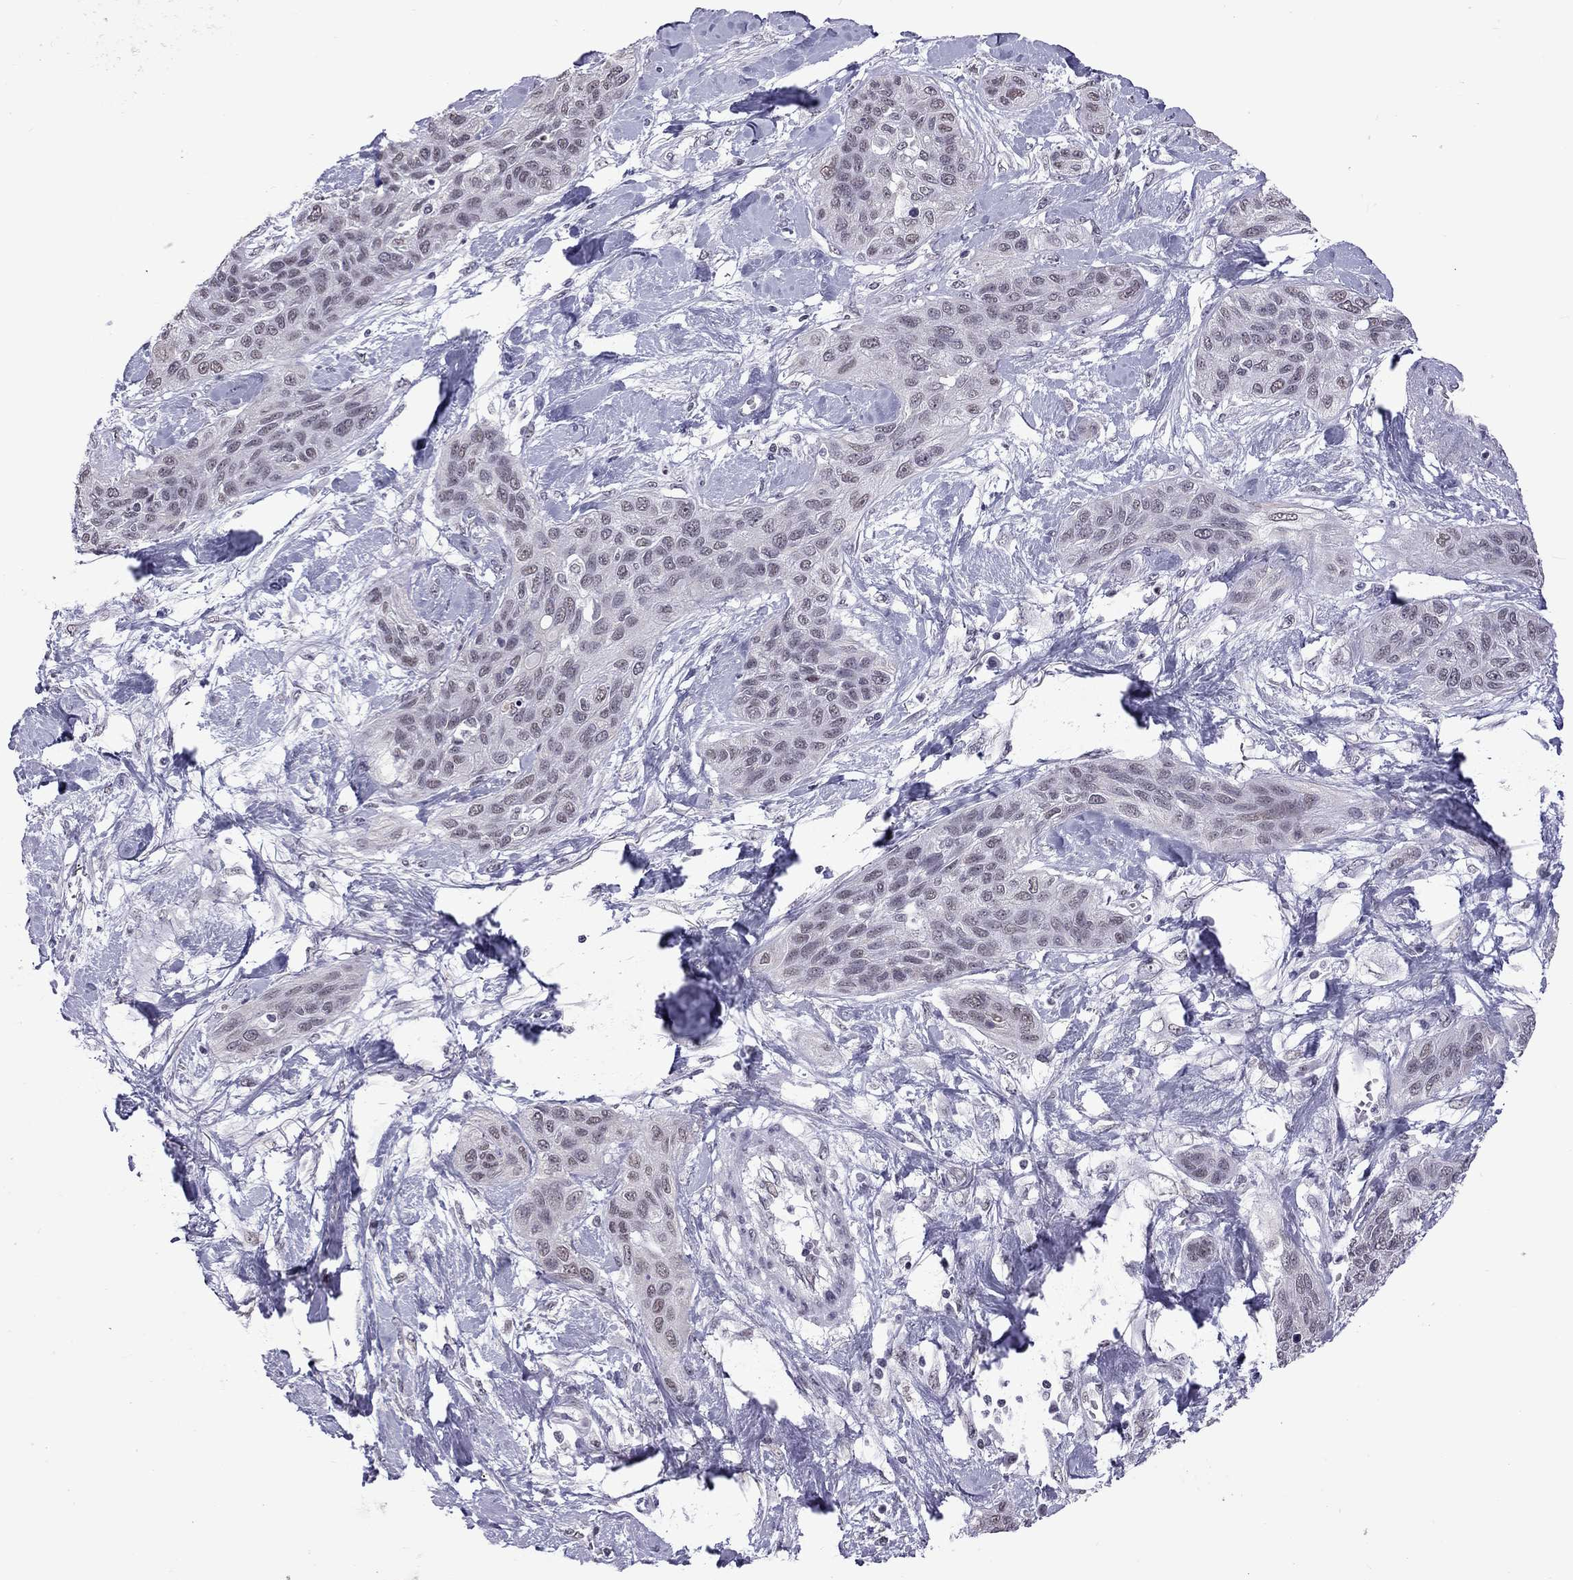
{"staining": {"intensity": "weak", "quantity": "<25%", "location": "cytoplasmic/membranous"}, "tissue": "lung cancer", "cell_type": "Tumor cells", "image_type": "cancer", "snomed": [{"axis": "morphology", "description": "Squamous cell carcinoma, NOS"}, {"axis": "topography", "description": "Lung"}], "caption": "Tumor cells show no significant protein expression in squamous cell carcinoma (lung). The staining was performed using DAB to visualize the protein expression in brown, while the nuclei were stained in blue with hematoxylin (Magnification: 20x).", "gene": "PPP1R3A", "patient": {"sex": "female", "age": 70}}